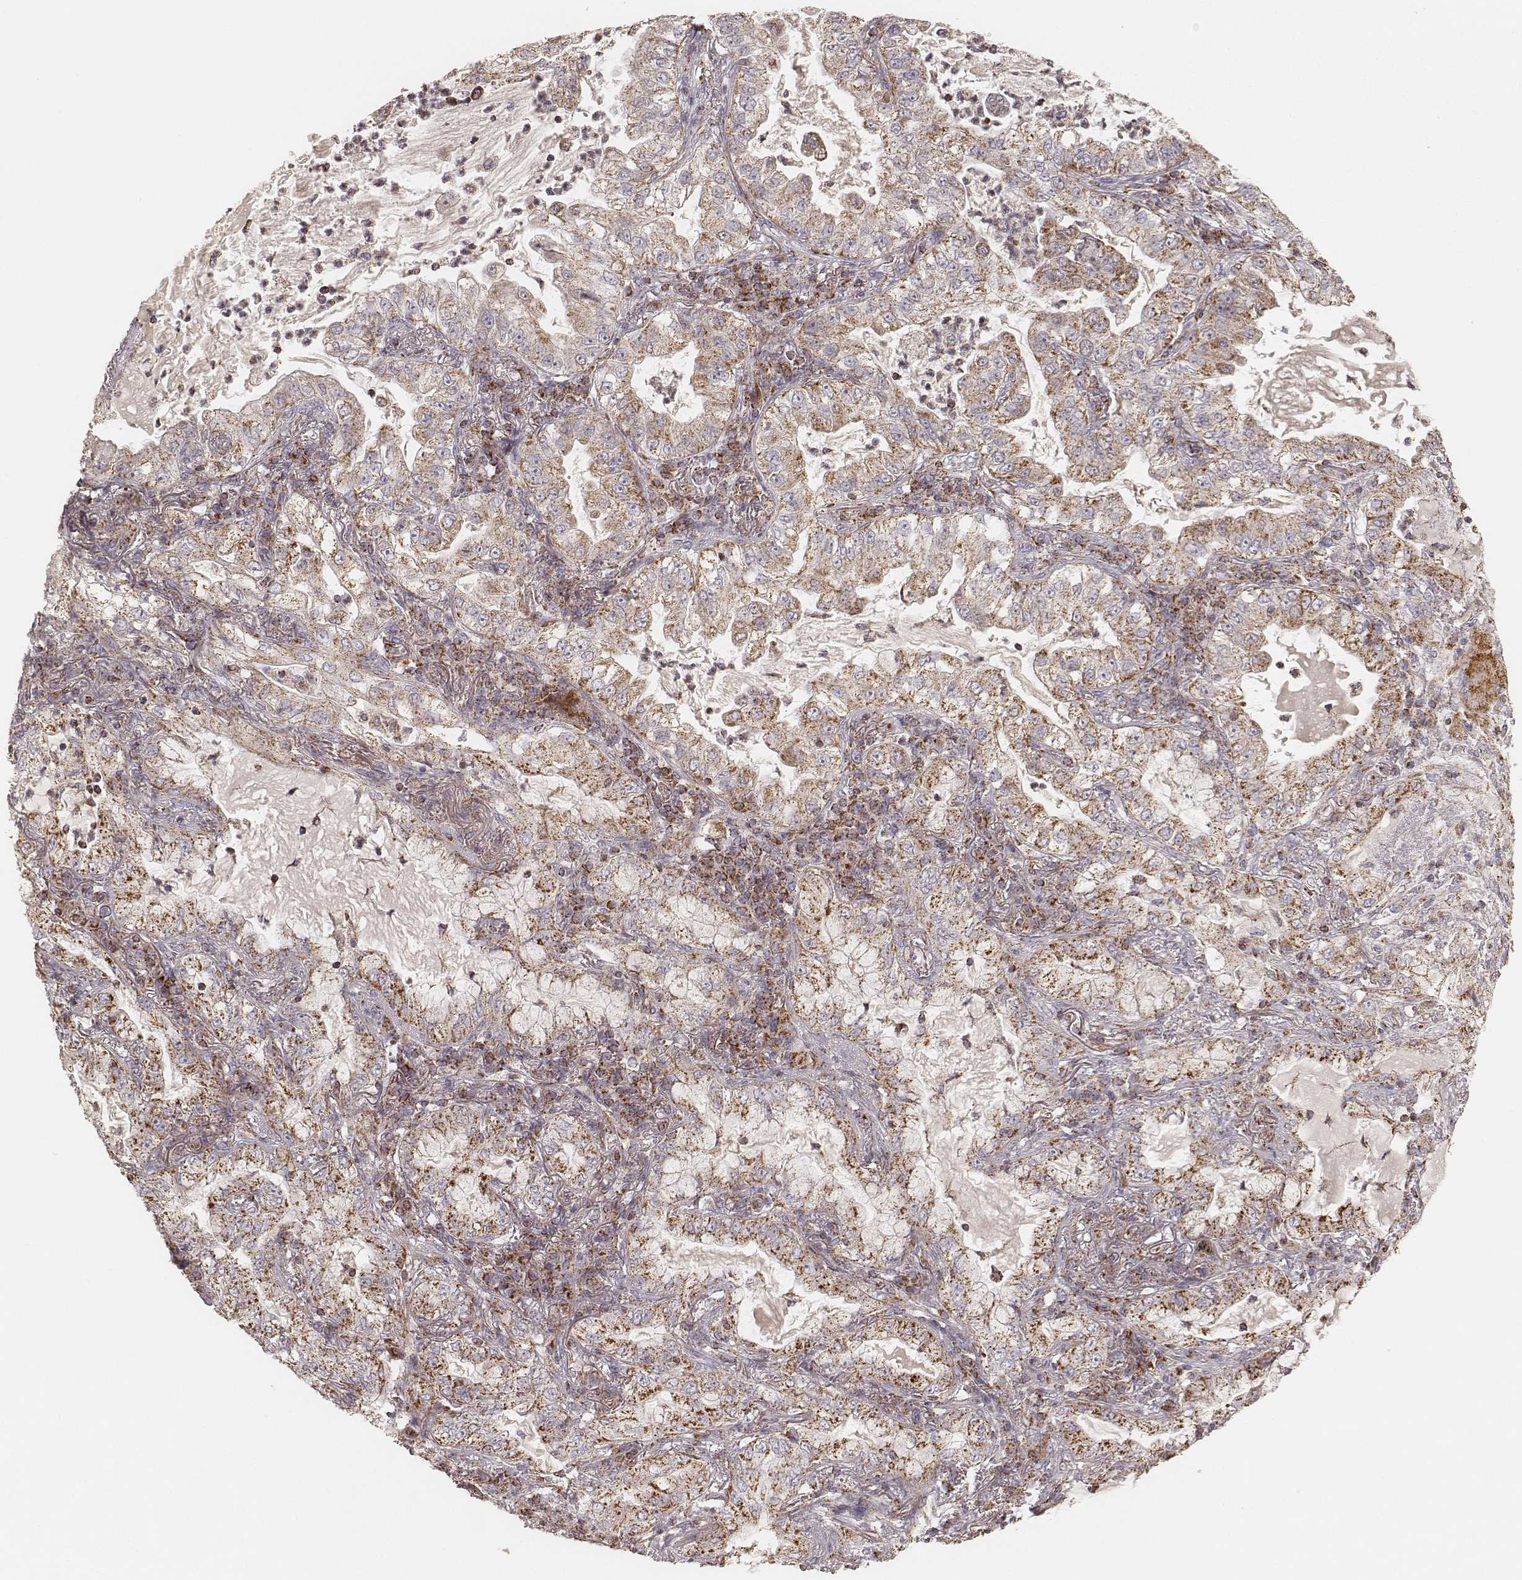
{"staining": {"intensity": "strong", "quantity": ">75%", "location": "cytoplasmic/membranous"}, "tissue": "lung cancer", "cell_type": "Tumor cells", "image_type": "cancer", "snomed": [{"axis": "morphology", "description": "Adenocarcinoma, NOS"}, {"axis": "topography", "description": "Lung"}], "caption": "Lung adenocarcinoma stained for a protein (brown) displays strong cytoplasmic/membranous positive positivity in about >75% of tumor cells.", "gene": "CS", "patient": {"sex": "female", "age": 73}}